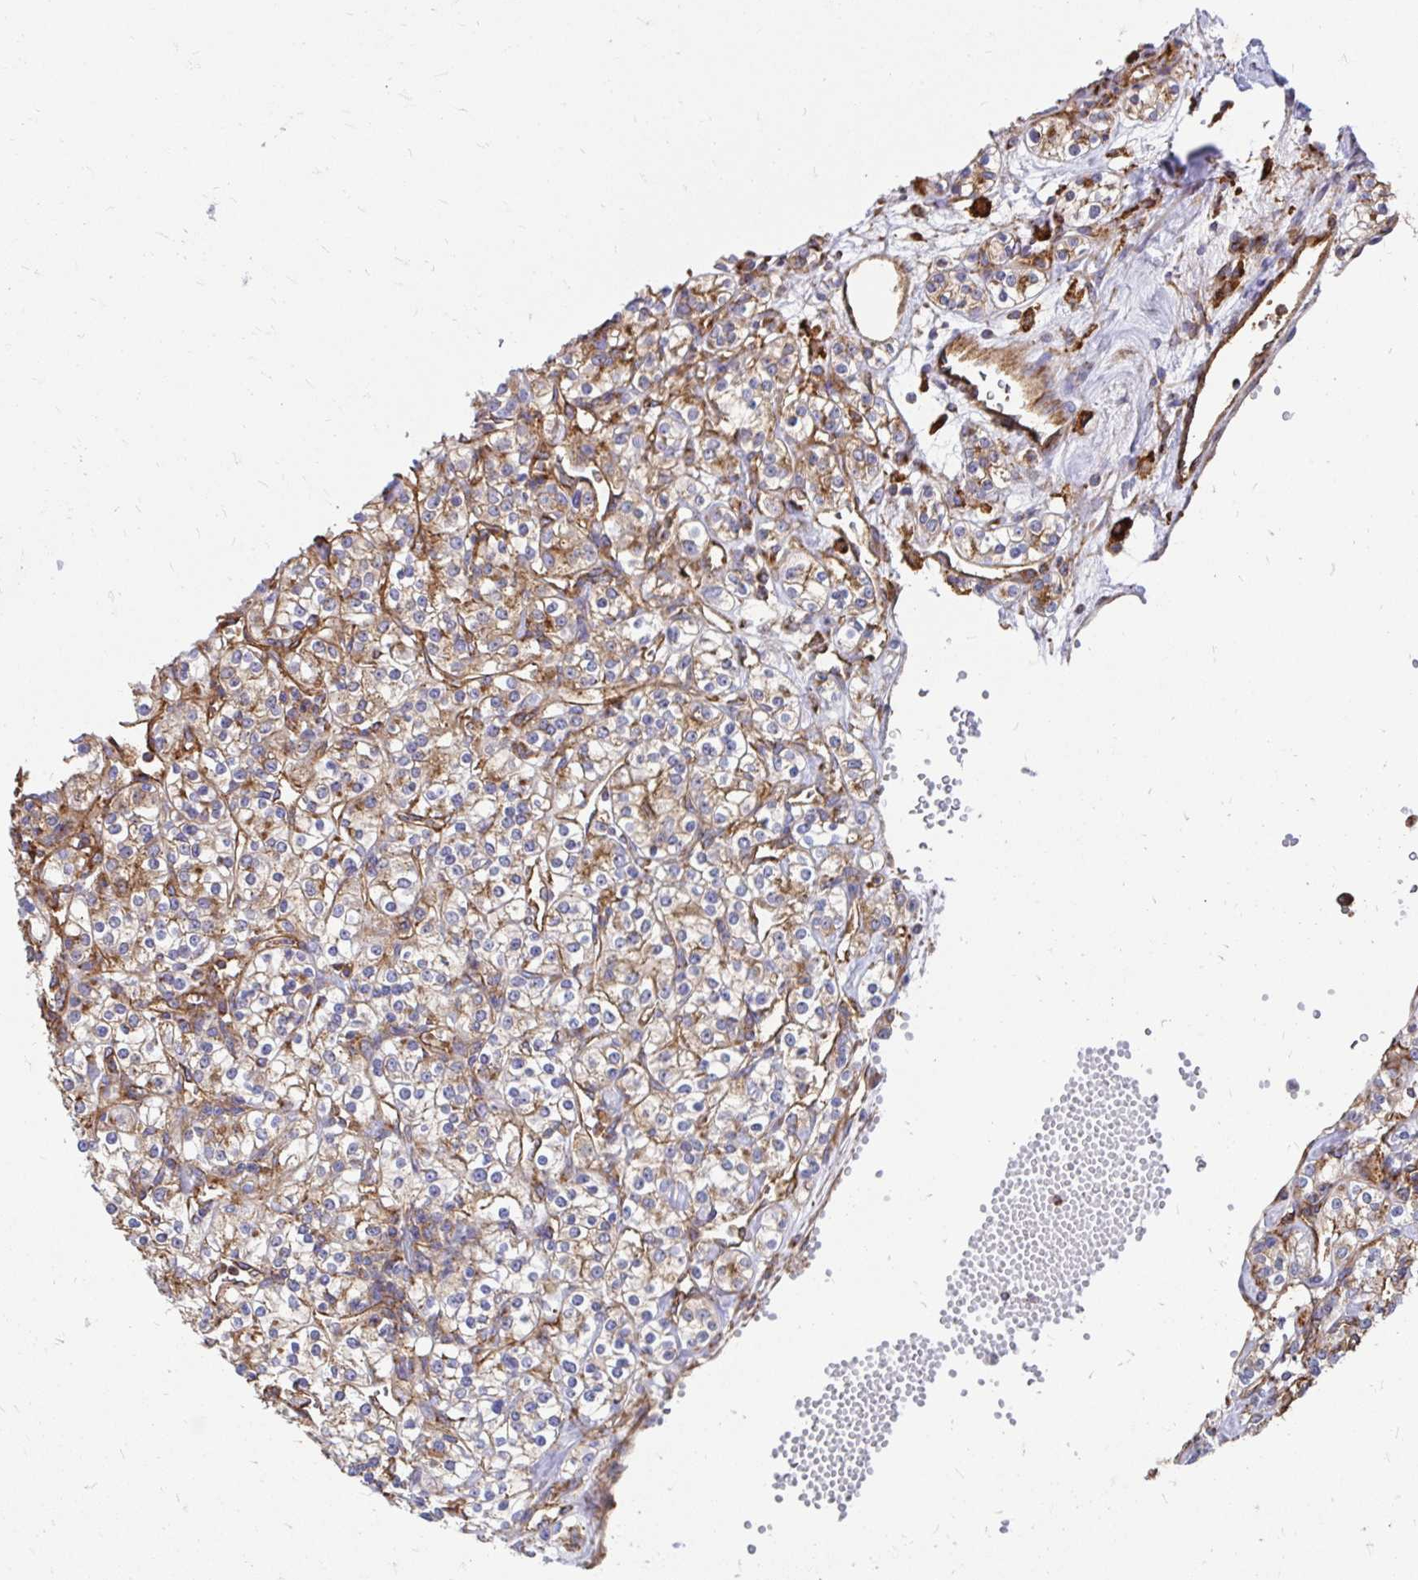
{"staining": {"intensity": "weak", "quantity": "25%-75%", "location": "cytoplasmic/membranous"}, "tissue": "renal cancer", "cell_type": "Tumor cells", "image_type": "cancer", "snomed": [{"axis": "morphology", "description": "Adenocarcinoma, NOS"}, {"axis": "topography", "description": "Kidney"}], "caption": "Immunohistochemistry staining of adenocarcinoma (renal), which displays low levels of weak cytoplasmic/membranous positivity in about 25%-75% of tumor cells indicating weak cytoplasmic/membranous protein staining. The staining was performed using DAB (brown) for protein detection and nuclei were counterstained in hematoxylin (blue).", "gene": "CLTC", "patient": {"sex": "male", "age": 77}}